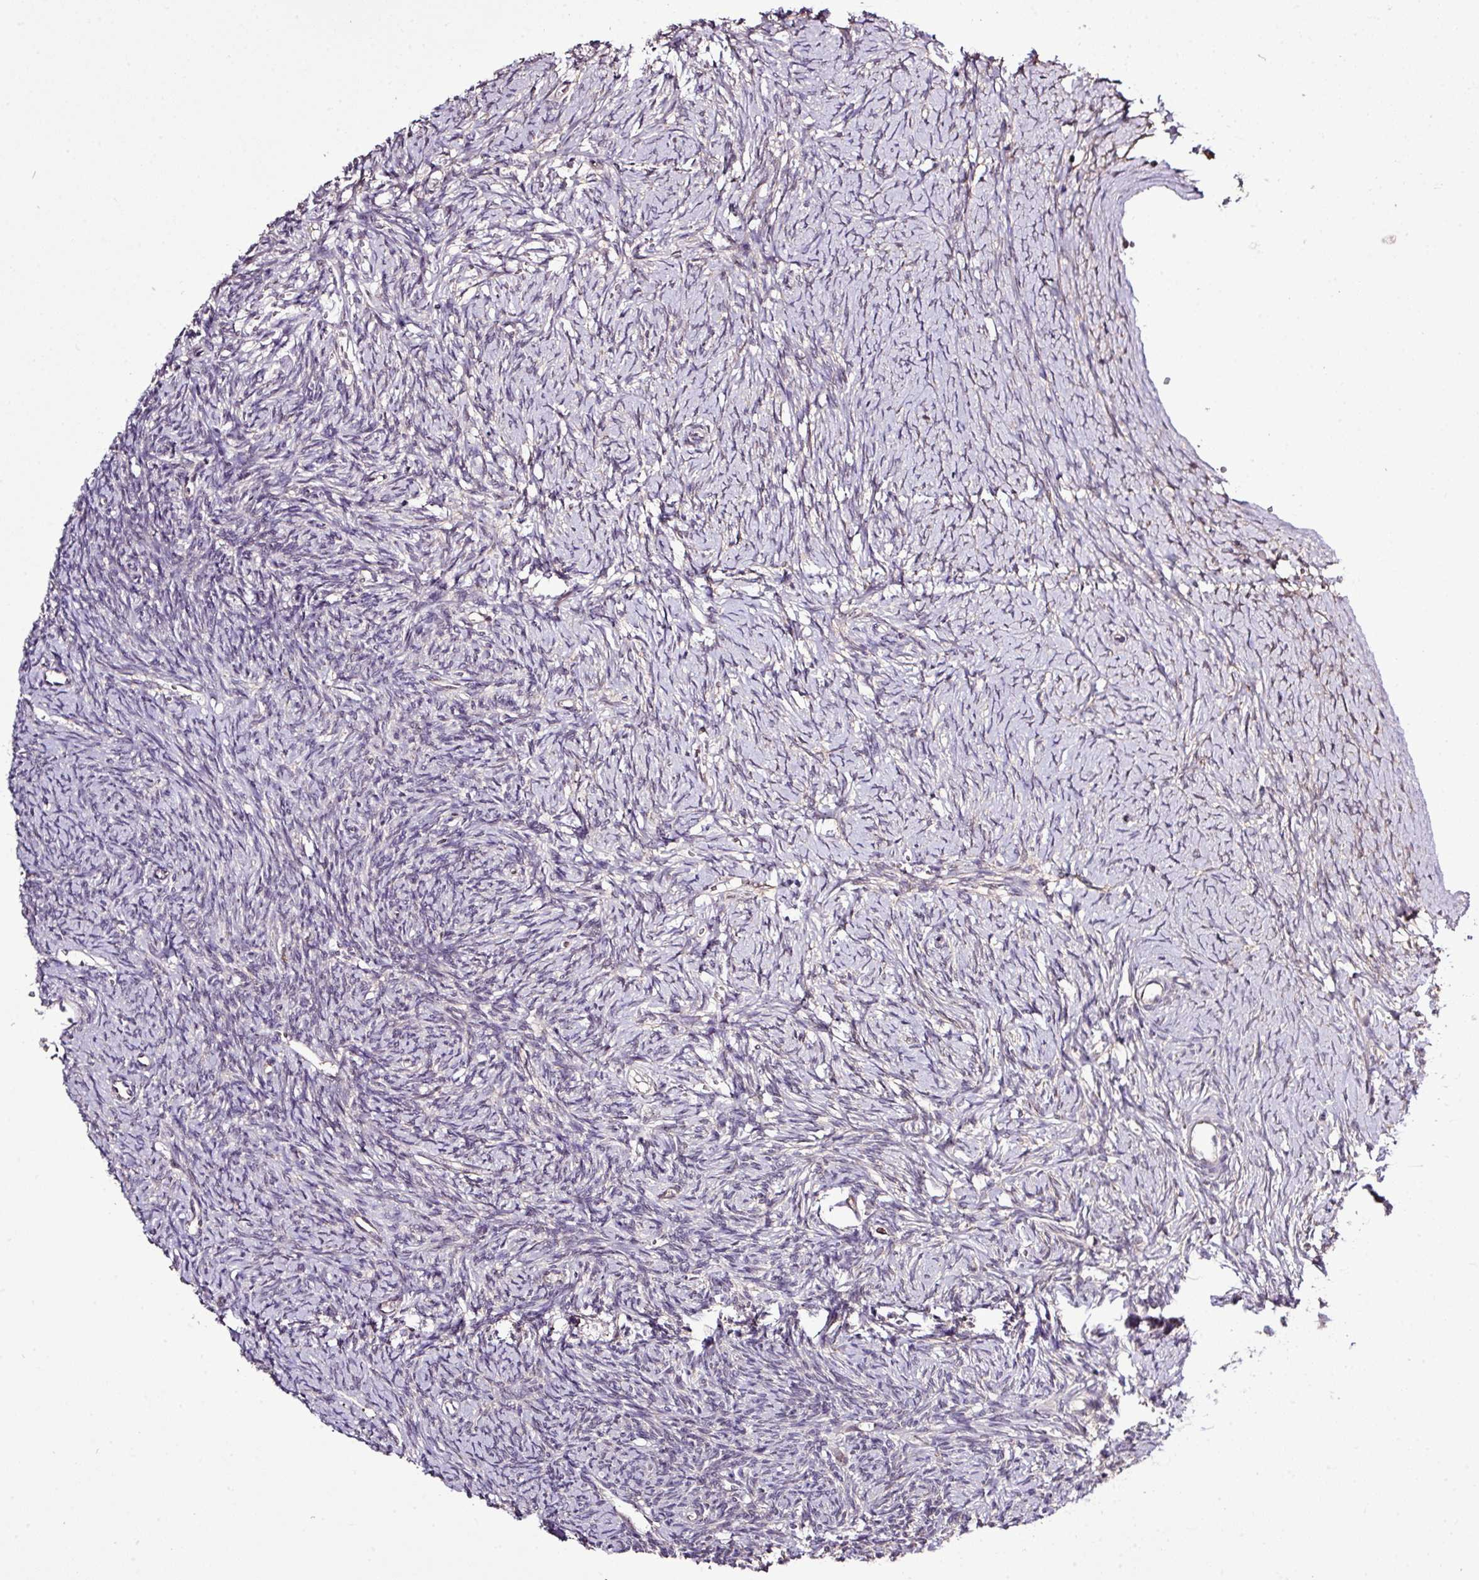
{"staining": {"intensity": "moderate", "quantity": "<25%", "location": "cytoplasmic/membranous,nuclear"}, "tissue": "ovary", "cell_type": "Ovarian stroma cells", "image_type": "normal", "snomed": [{"axis": "morphology", "description": "Normal tissue, NOS"}, {"axis": "topography", "description": "Ovary"}], "caption": "Immunohistochemistry image of benign ovary stained for a protein (brown), which exhibits low levels of moderate cytoplasmic/membranous,nuclear expression in approximately <25% of ovarian stroma cells.", "gene": "SMCO4", "patient": {"sex": "female", "age": 39}}